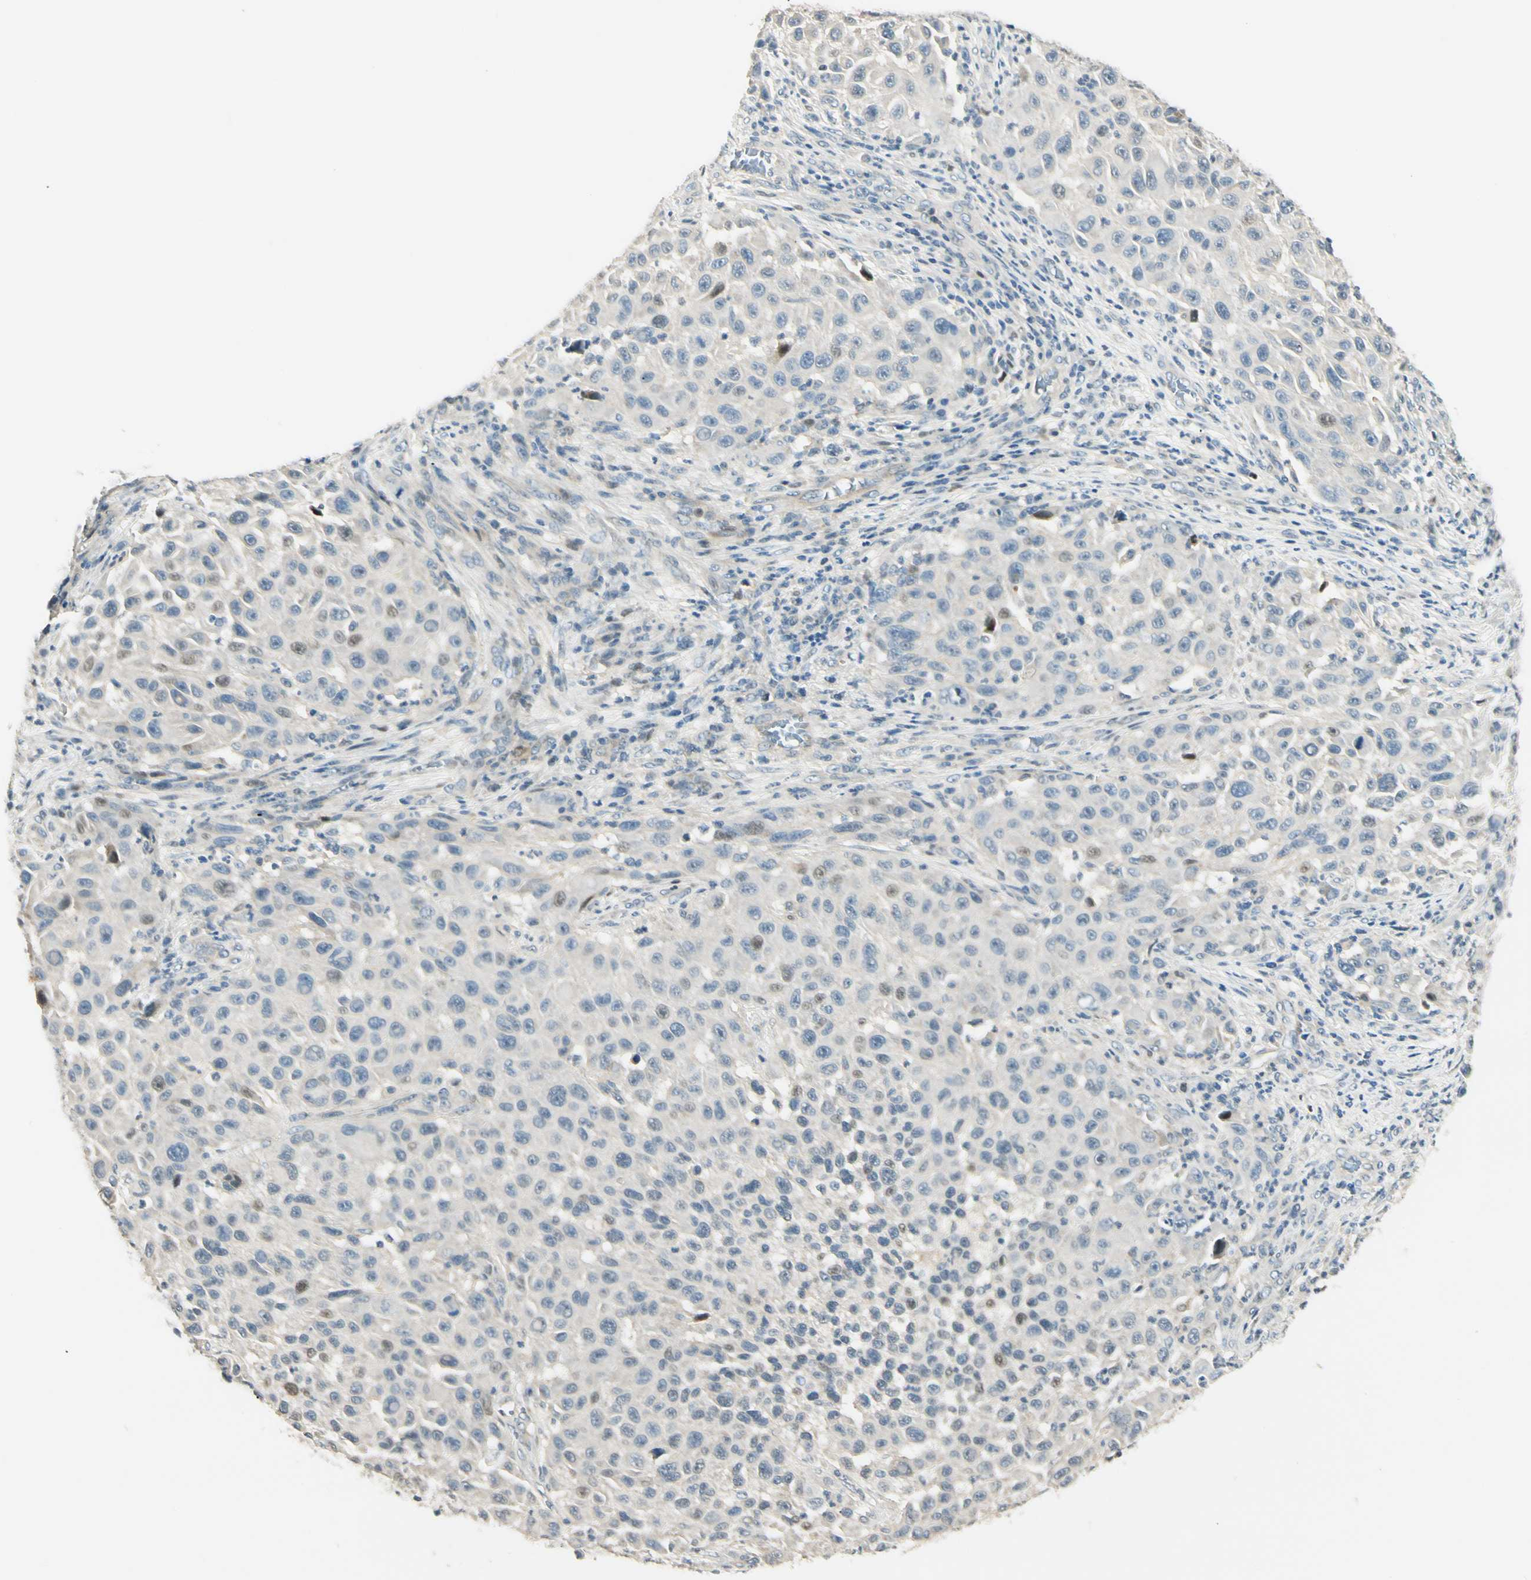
{"staining": {"intensity": "negative", "quantity": "none", "location": "none"}, "tissue": "melanoma", "cell_type": "Tumor cells", "image_type": "cancer", "snomed": [{"axis": "morphology", "description": "Malignant melanoma, Metastatic site"}, {"axis": "topography", "description": "Lymph node"}], "caption": "The immunohistochemistry micrograph has no significant expression in tumor cells of melanoma tissue.", "gene": "P3H2", "patient": {"sex": "male", "age": 61}}